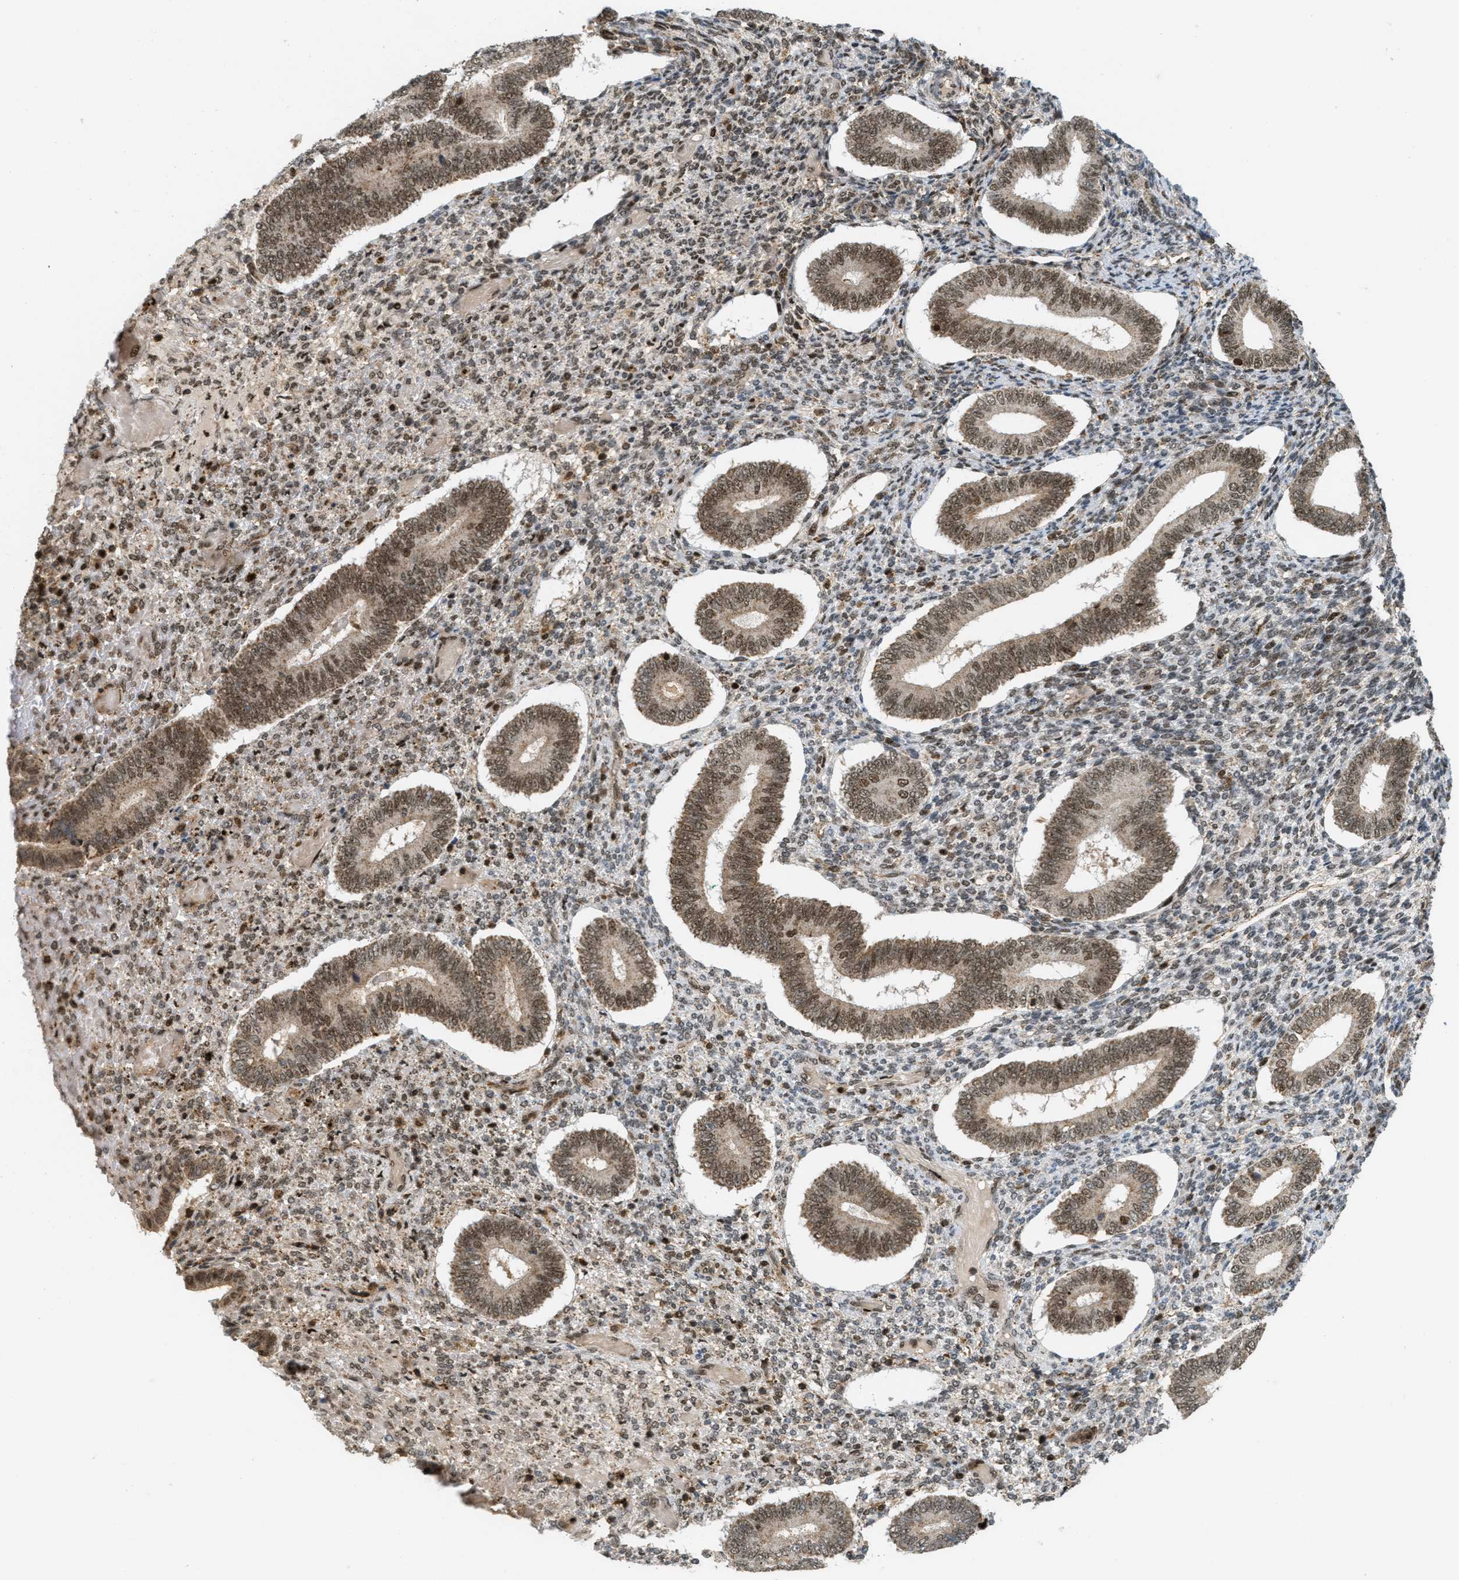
{"staining": {"intensity": "moderate", "quantity": ">75%", "location": "cytoplasmic/membranous,nuclear"}, "tissue": "endometrium", "cell_type": "Cells in endometrial stroma", "image_type": "normal", "snomed": [{"axis": "morphology", "description": "Normal tissue, NOS"}, {"axis": "topography", "description": "Endometrium"}], "caption": "Immunohistochemistry histopathology image of unremarkable endometrium: human endometrium stained using immunohistochemistry (IHC) reveals medium levels of moderate protein expression localized specifically in the cytoplasmic/membranous,nuclear of cells in endometrial stroma, appearing as a cytoplasmic/membranous,nuclear brown color.", "gene": "TLK1", "patient": {"sex": "female", "age": 42}}